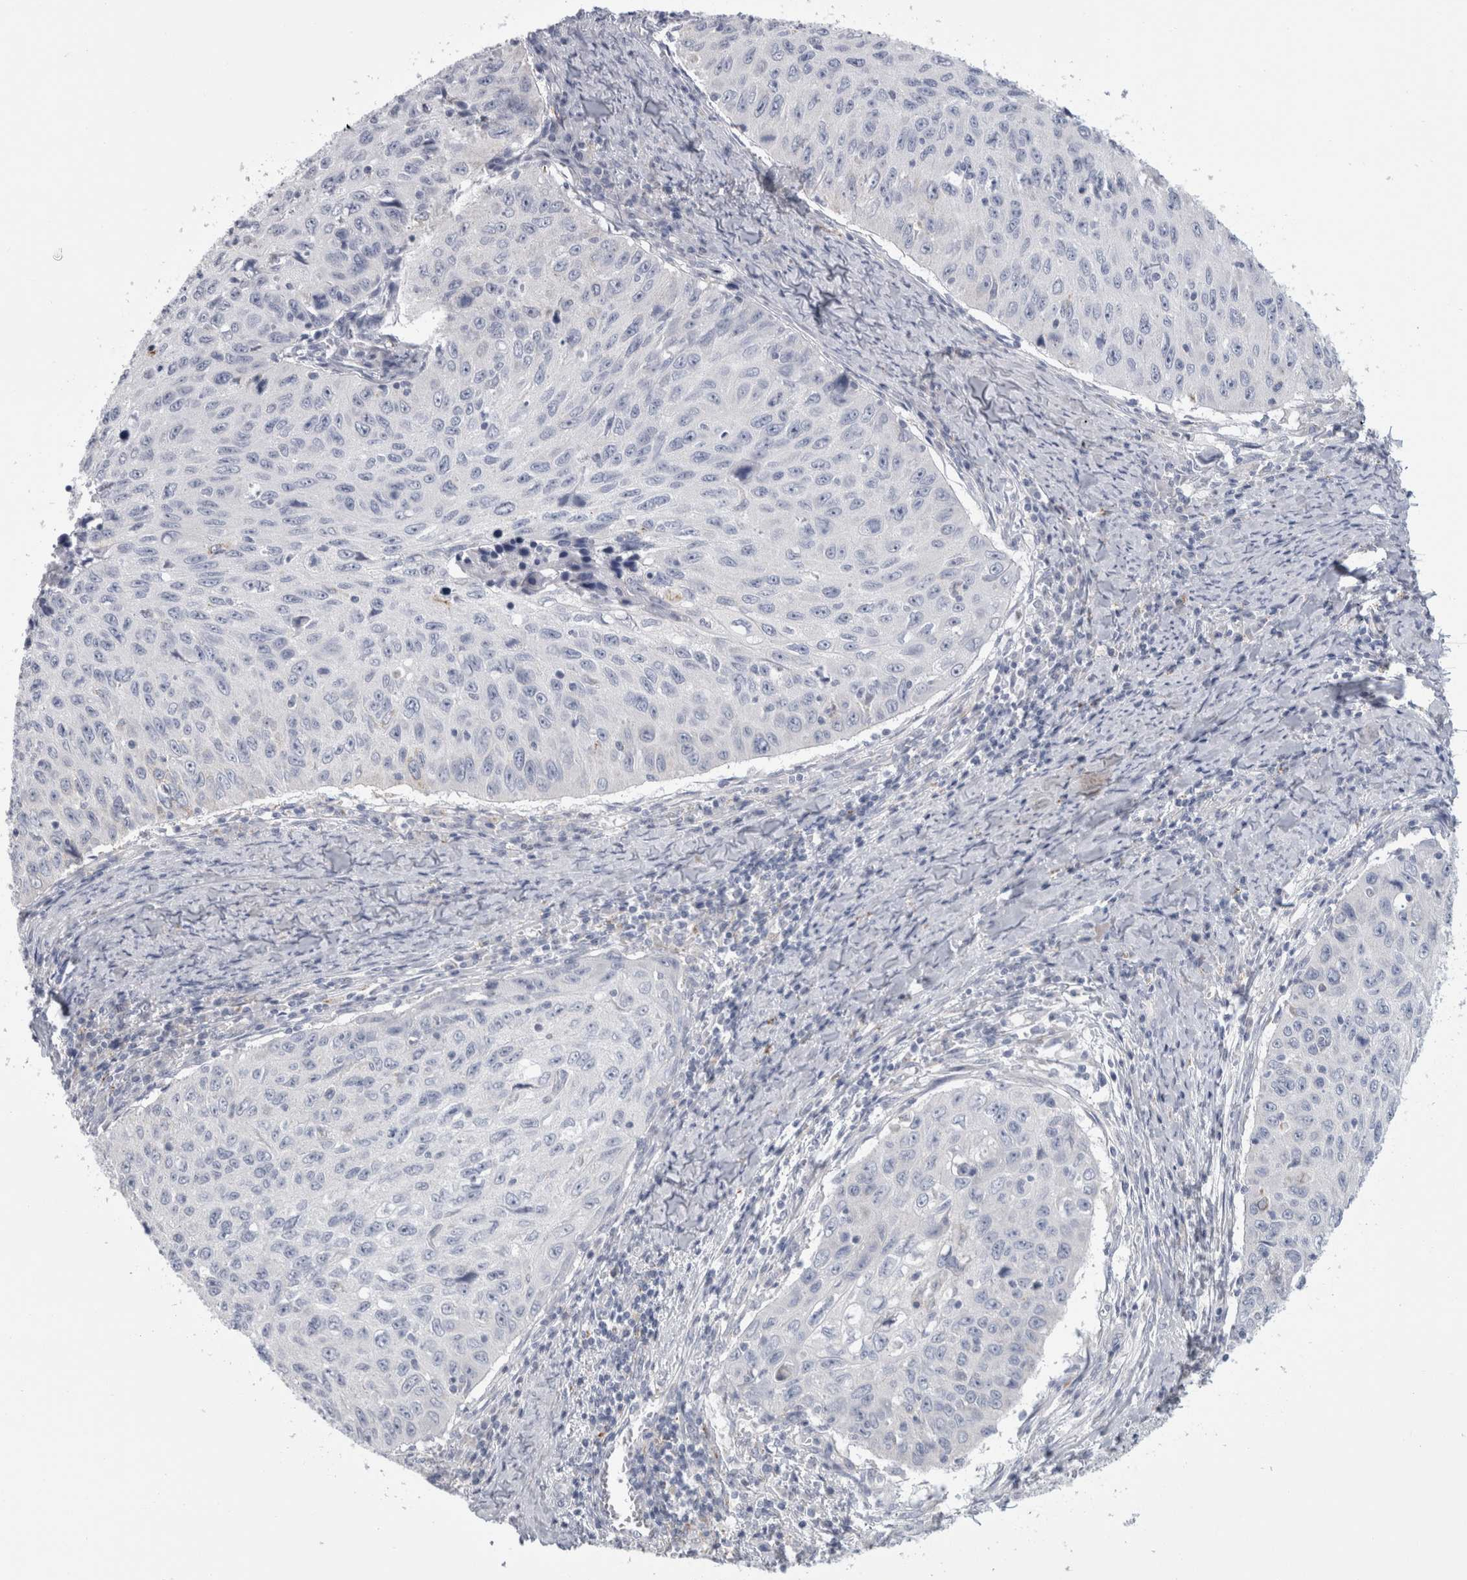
{"staining": {"intensity": "negative", "quantity": "none", "location": "none"}, "tissue": "cervical cancer", "cell_type": "Tumor cells", "image_type": "cancer", "snomed": [{"axis": "morphology", "description": "Squamous cell carcinoma, NOS"}, {"axis": "topography", "description": "Cervix"}], "caption": "Human cervical squamous cell carcinoma stained for a protein using immunohistochemistry (IHC) shows no staining in tumor cells.", "gene": "GATM", "patient": {"sex": "female", "age": 53}}